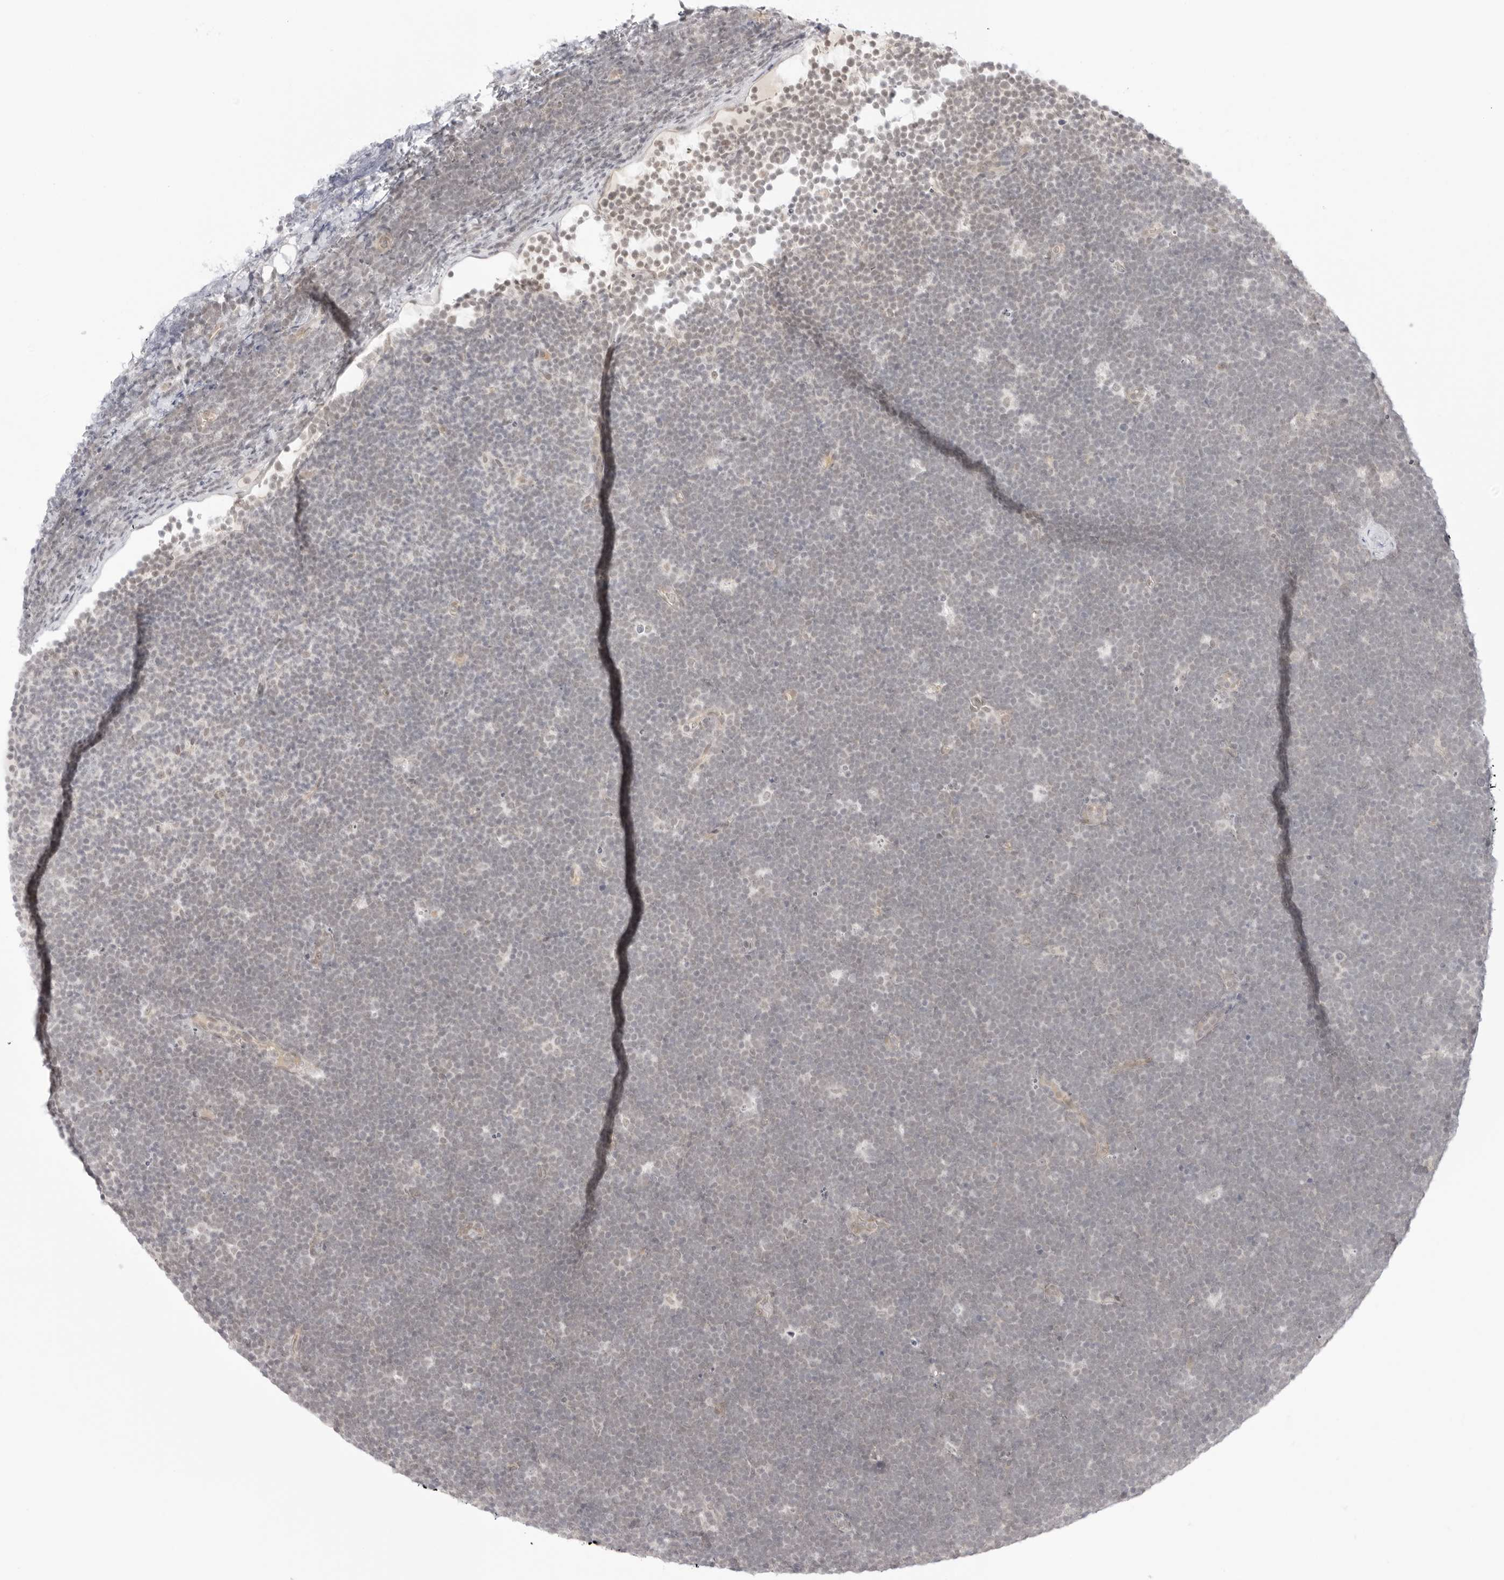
{"staining": {"intensity": "negative", "quantity": "none", "location": "none"}, "tissue": "lymphoma", "cell_type": "Tumor cells", "image_type": "cancer", "snomed": [{"axis": "morphology", "description": "Malignant lymphoma, non-Hodgkin's type, High grade"}, {"axis": "topography", "description": "Lymph node"}], "caption": "This image is of lymphoma stained with immunohistochemistry (IHC) to label a protein in brown with the nuclei are counter-stained blue. There is no positivity in tumor cells.", "gene": "MED18", "patient": {"sex": "male", "age": 13}}